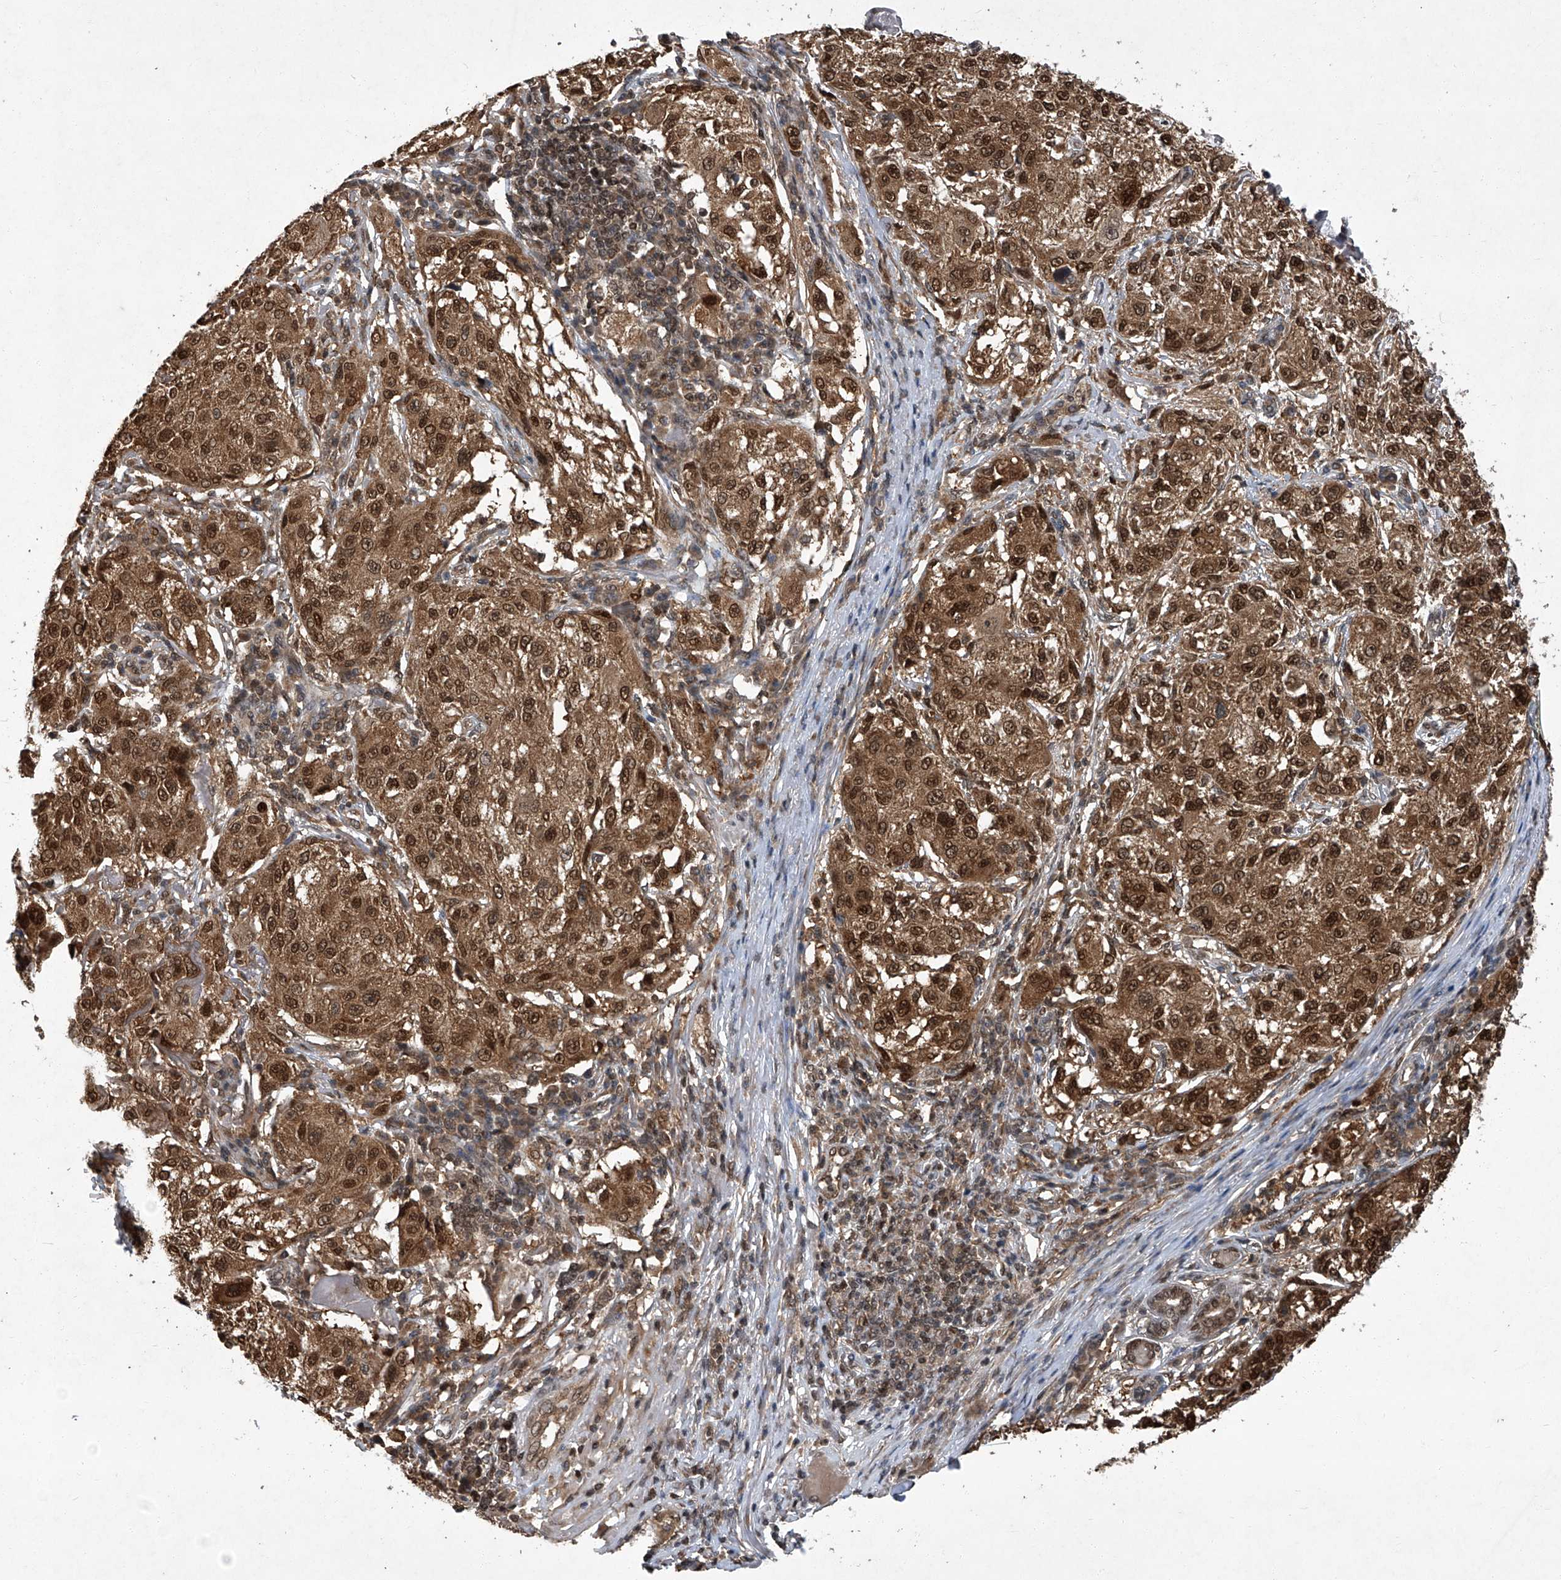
{"staining": {"intensity": "strong", "quantity": ">75%", "location": "cytoplasmic/membranous,nuclear"}, "tissue": "melanoma", "cell_type": "Tumor cells", "image_type": "cancer", "snomed": [{"axis": "morphology", "description": "Necrosis, NOS"}, {"axis": "morphology", "description": "Malignant melanoma, NOS"}, {"axis": "topography", "description": "Skin"}], "caption": "Immunohistochemistry (IHC) staining of melanoma, which reveals high levels of strong cytoplasmic/membranous and nuclear expression in about >75% of tumor cells indicating strong cytoplasmic/membranous and nuclear protein expression. The staining was performed using DAB (3,3'-diaminobenzidine) (brown) for protein detection and nuclei were counterstained in hematoxylin (blue).", "gene": "TSNAX", "patient": {"sex": "female", "age": 87}}